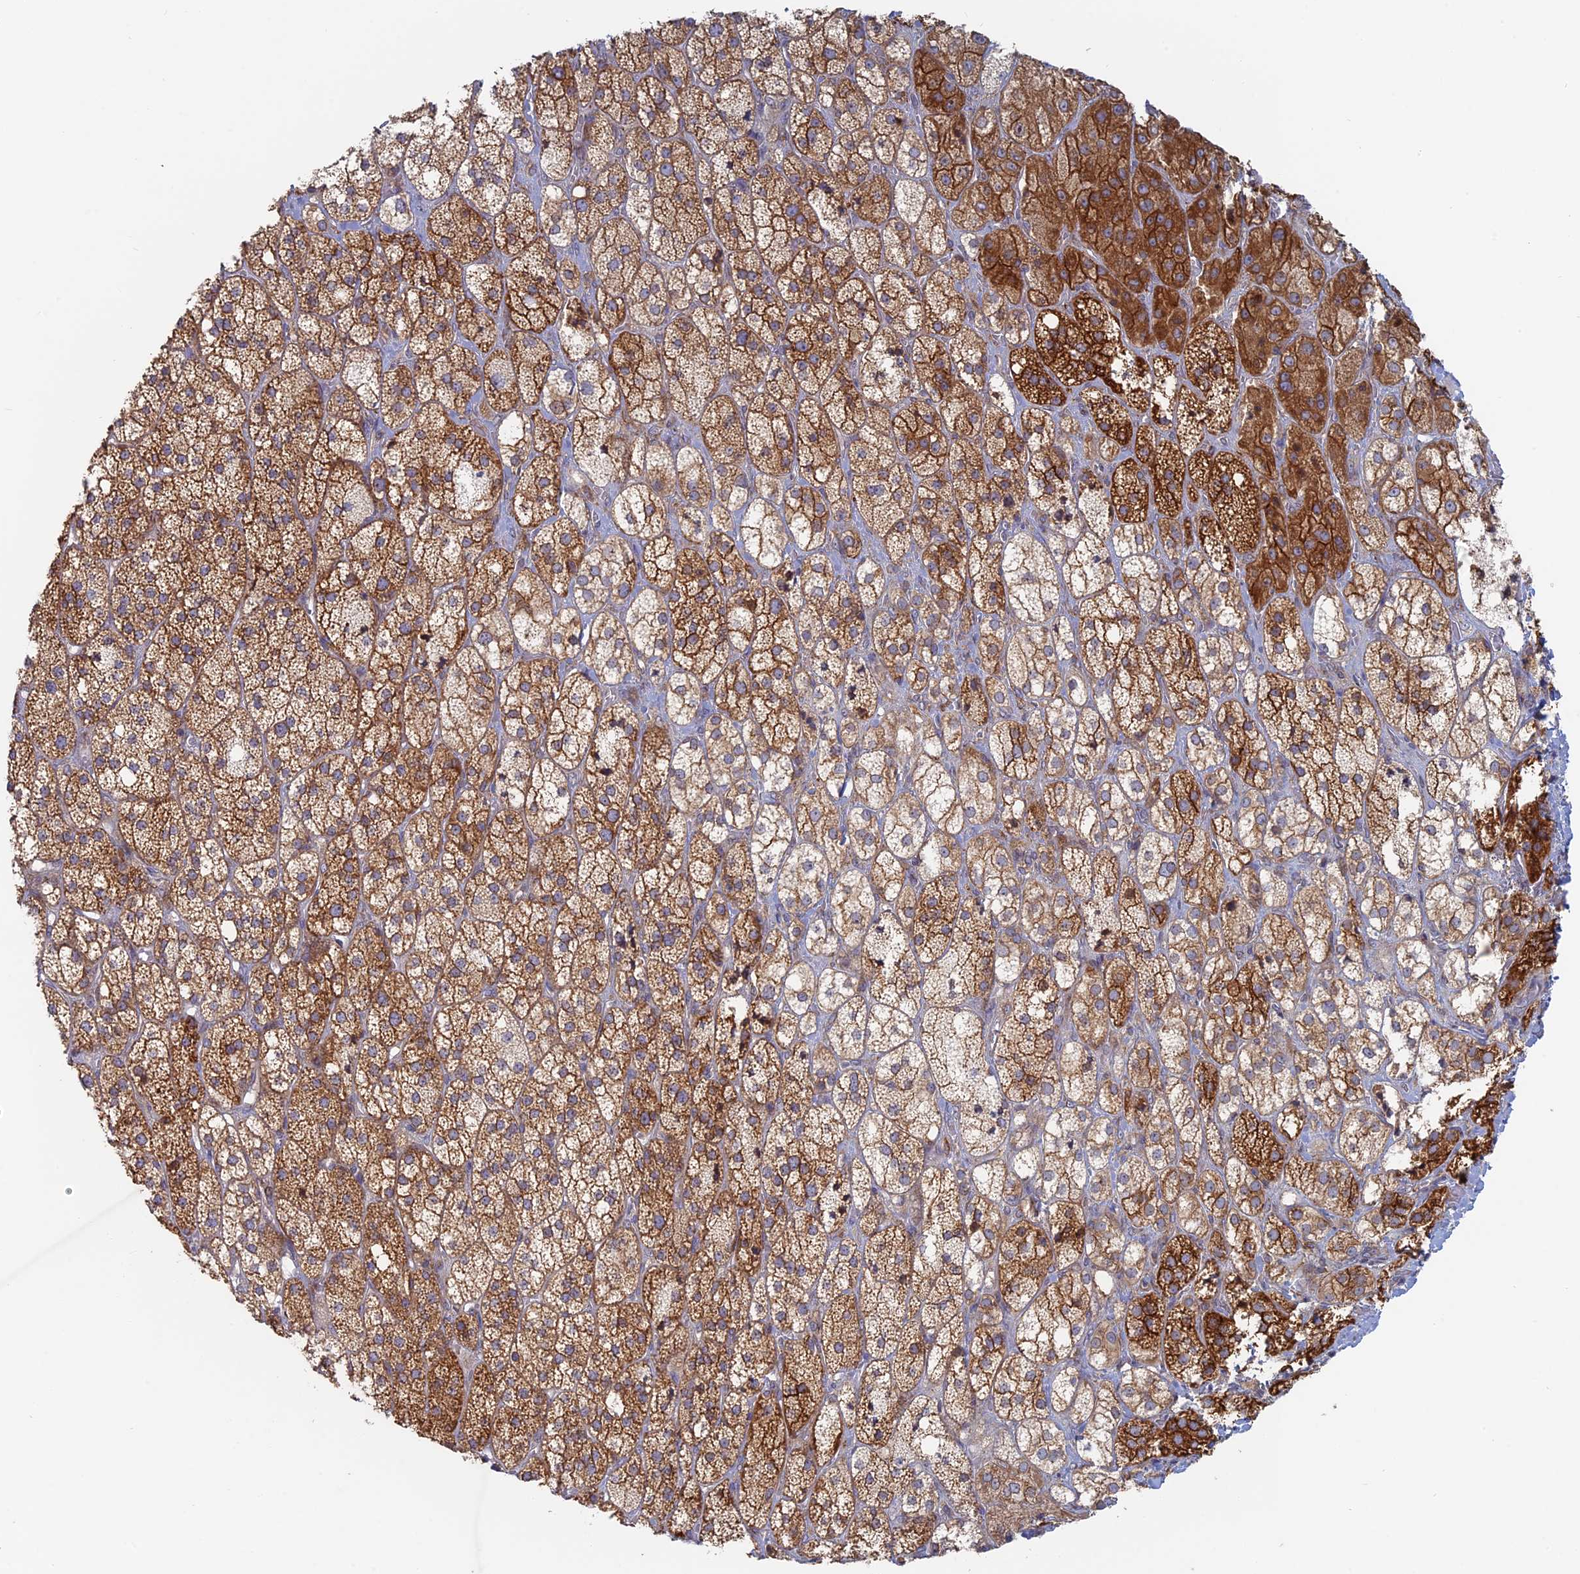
{"staining": {"intensity": "strong", "quantity": "25%-75%", "location": "cytoplasmic/membranous"}, "tissue": "adrenal gland", "cell_type": "Glandular cells", "image_type": "normal", "snomed": [{"axis": "morphology", "description": "Normal tissue, NOS"}, {"axis": "topography", "description": "Adrenal gland"}], "caption": "Protein staining exhibits strong cytoplasmic/membranous expression in about 25%-75% of glandular cells in unremarkable adrenal gland.", "gene": "TBC1D30", "patient": {"sex": "male", "age": 61}}